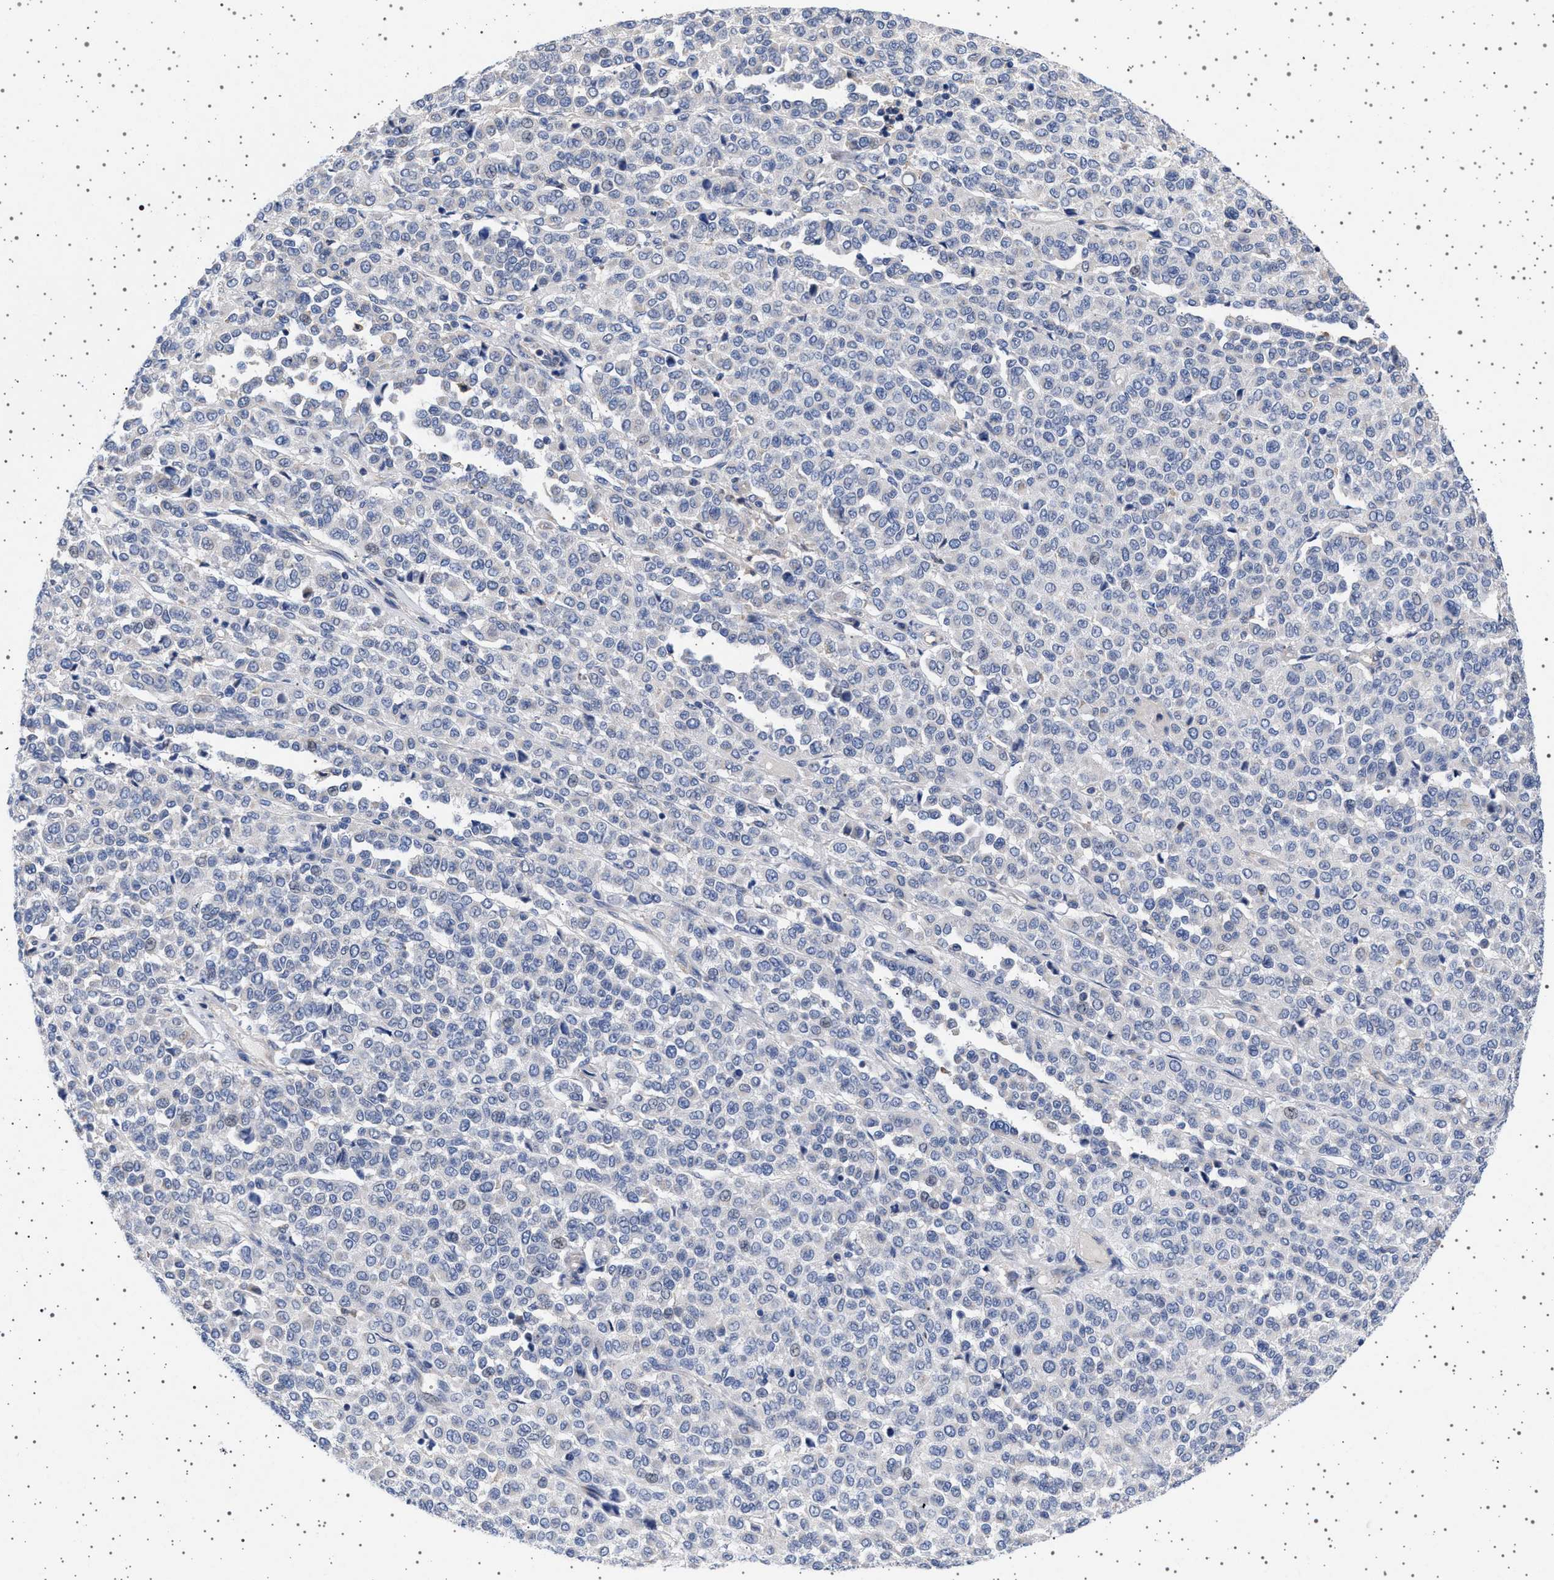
{"staining": {"intensity": "negative", "quantity": "none", "location": "none"}, "tissue": "melanoma", "cell_type": "Tumor cells", "image_type": "cancer", "snomed": [{"axis": "morphology", "description": "Malignant melanoma, Metastatic site"}, {"axis": "topography", "description": "Pancreas"}], "caption": "A histopathology image of human melanoma is negative for staining in tumor cells.", "gene": "TRMT10B", "patient": {"sex": "female", "age": 30}}